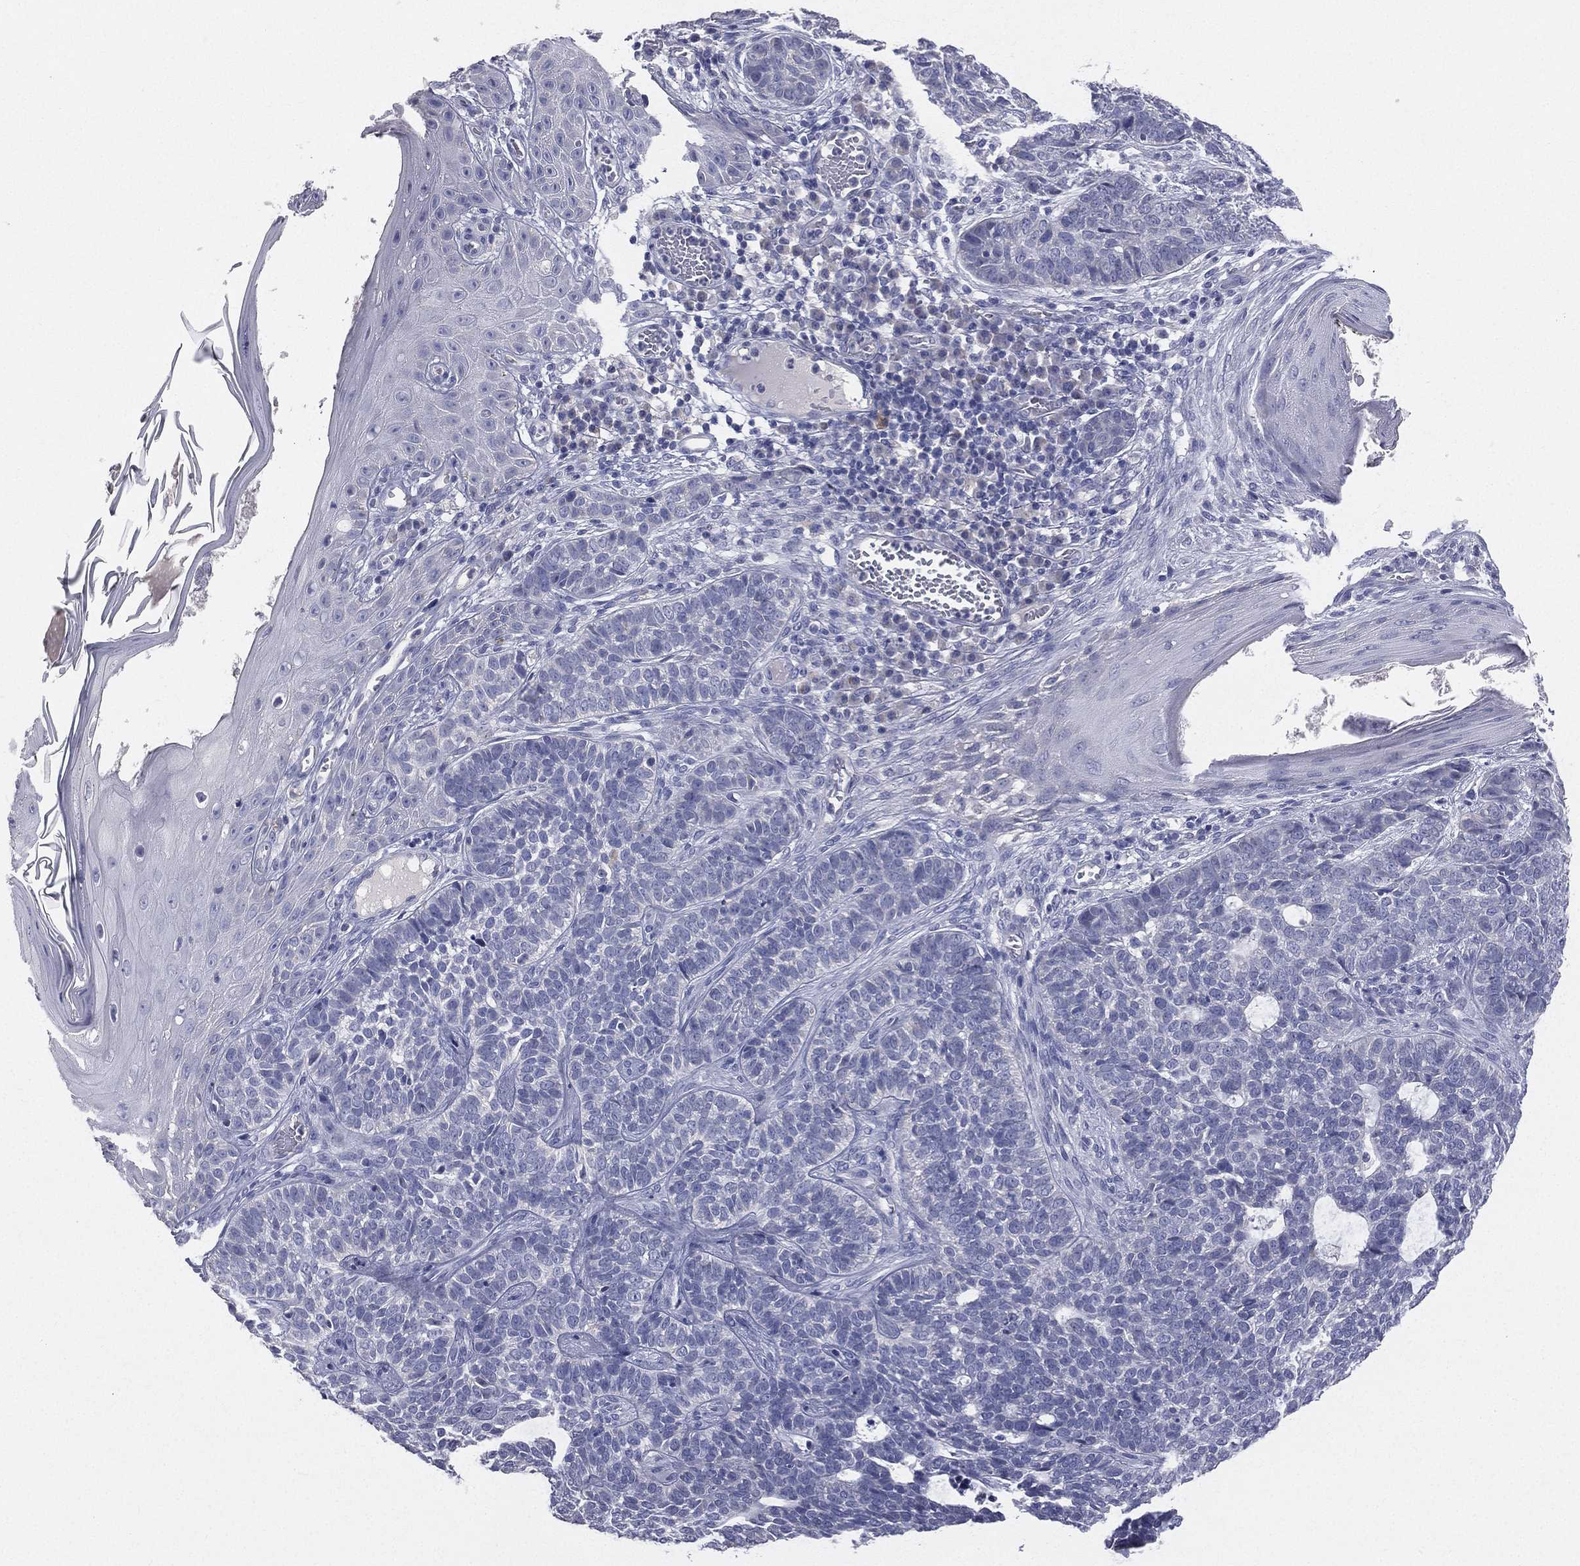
{"staining": {"intensity": "negative", "quantity": "none", "location": "none"}, "tissue": "skin cancer", "cell_type": "Tumor cells", "image_type": "cancer", "snomed": [{"axis": "morphology", "description": "Basal cell carcinoma"}, {"axis": "topography", "description": "Skin"}], "caption": "This is a micrograph of IHC staining of skin cancer, which shows no positivity in tumor cells.", "gene": "STK31", "patient": {"sex": "female", "age": 69}}